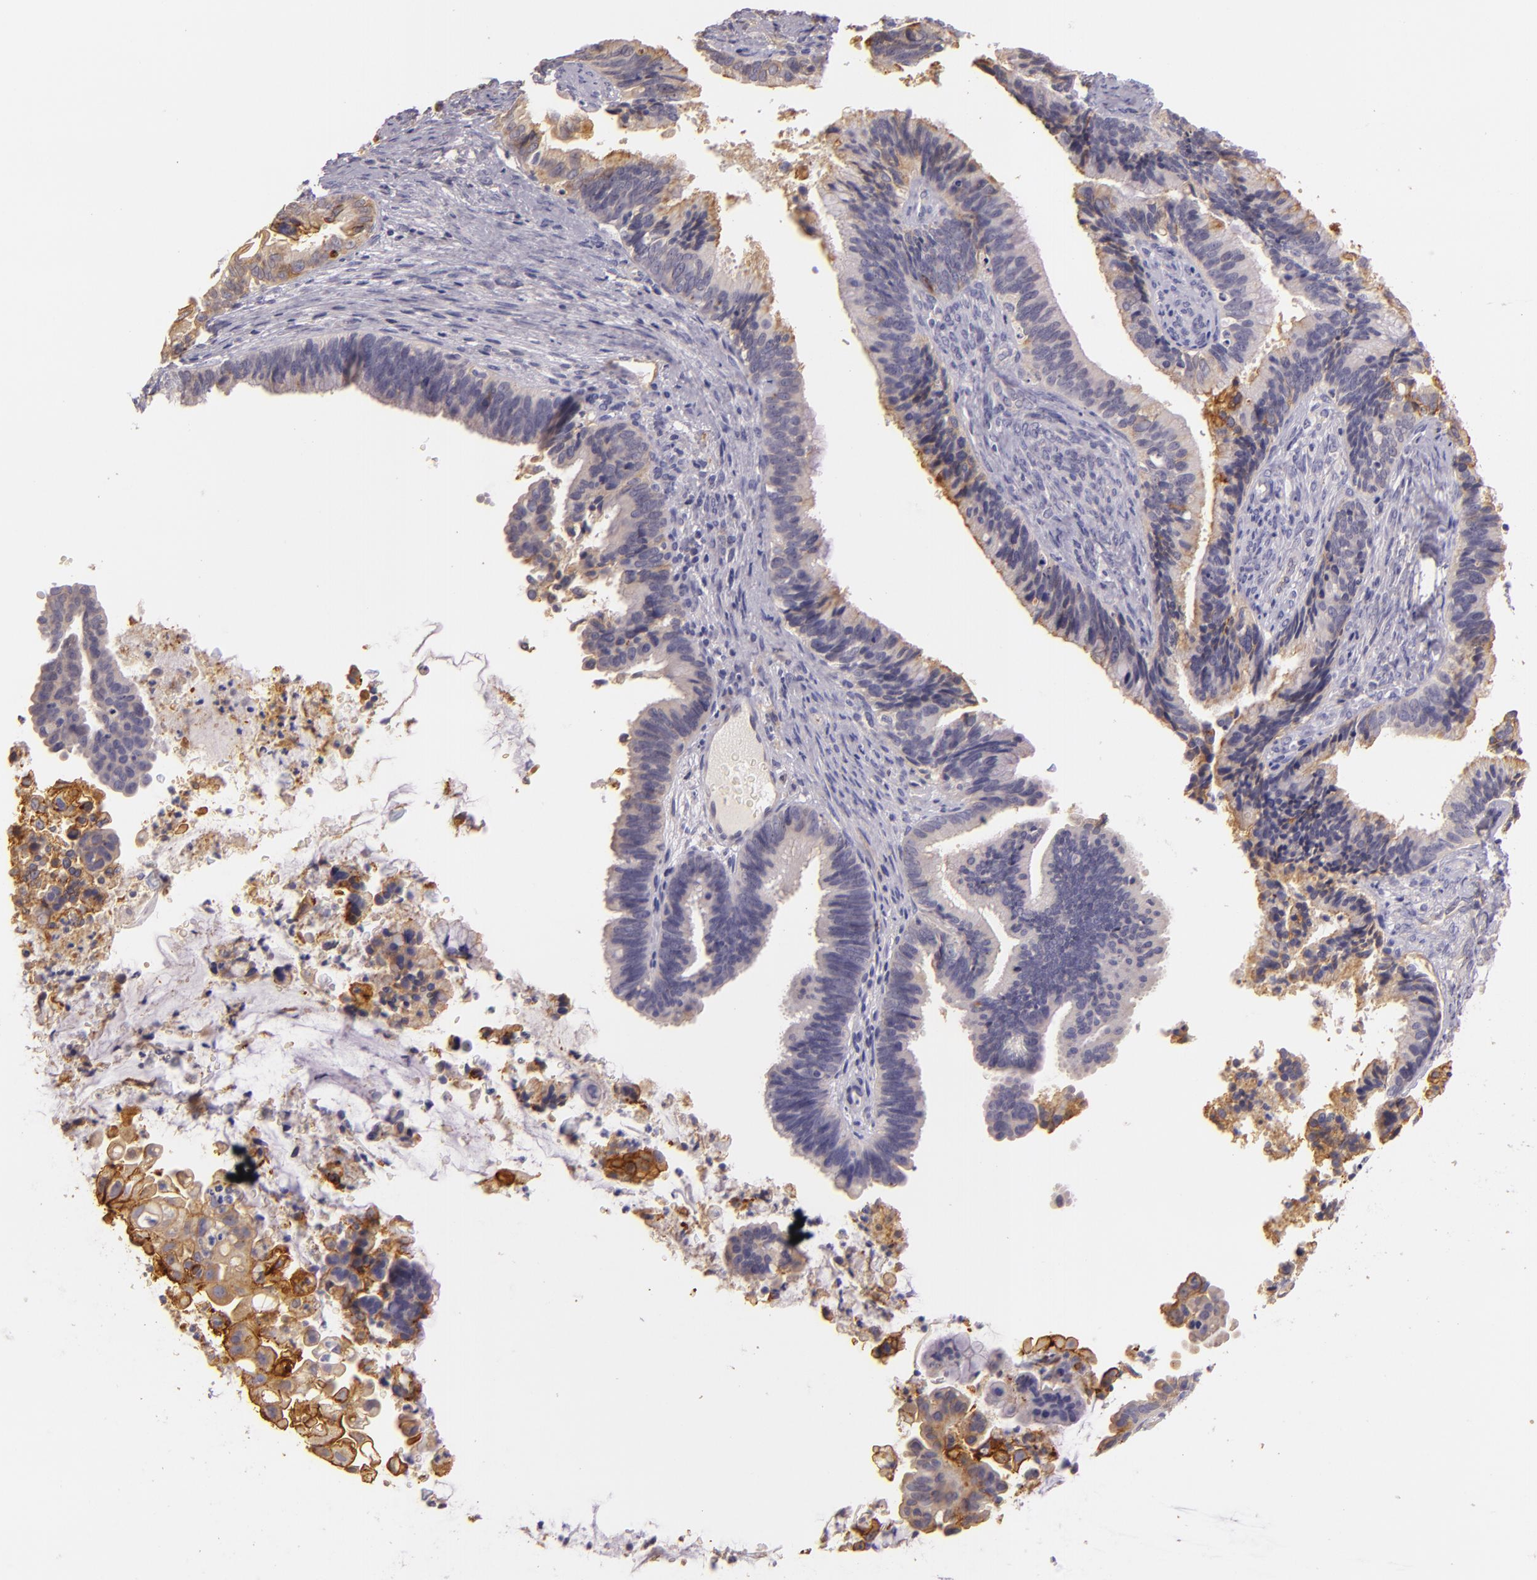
{"staining": {"intensity": "moderate", "quantity": "<25%", "location": "cytoplasmic/membranous"}, "tissue": "cervical cancer", "cell_type": "Tumor cells", "image_type": "cancer", "snomed": [{"axis": "morphology", "description": "Adenocarcinoma, NOS"}, {"axis": "topography", "description": "Cervix"}], "caption": "Immunohistochemical staining of human cervical cancer exhibits low levels of moderate cytoplasmic/membranous protein positivity in about <25% of tumor cells.", "gene": "CTSF", "patient": {"sex": "female", "age": 47}}